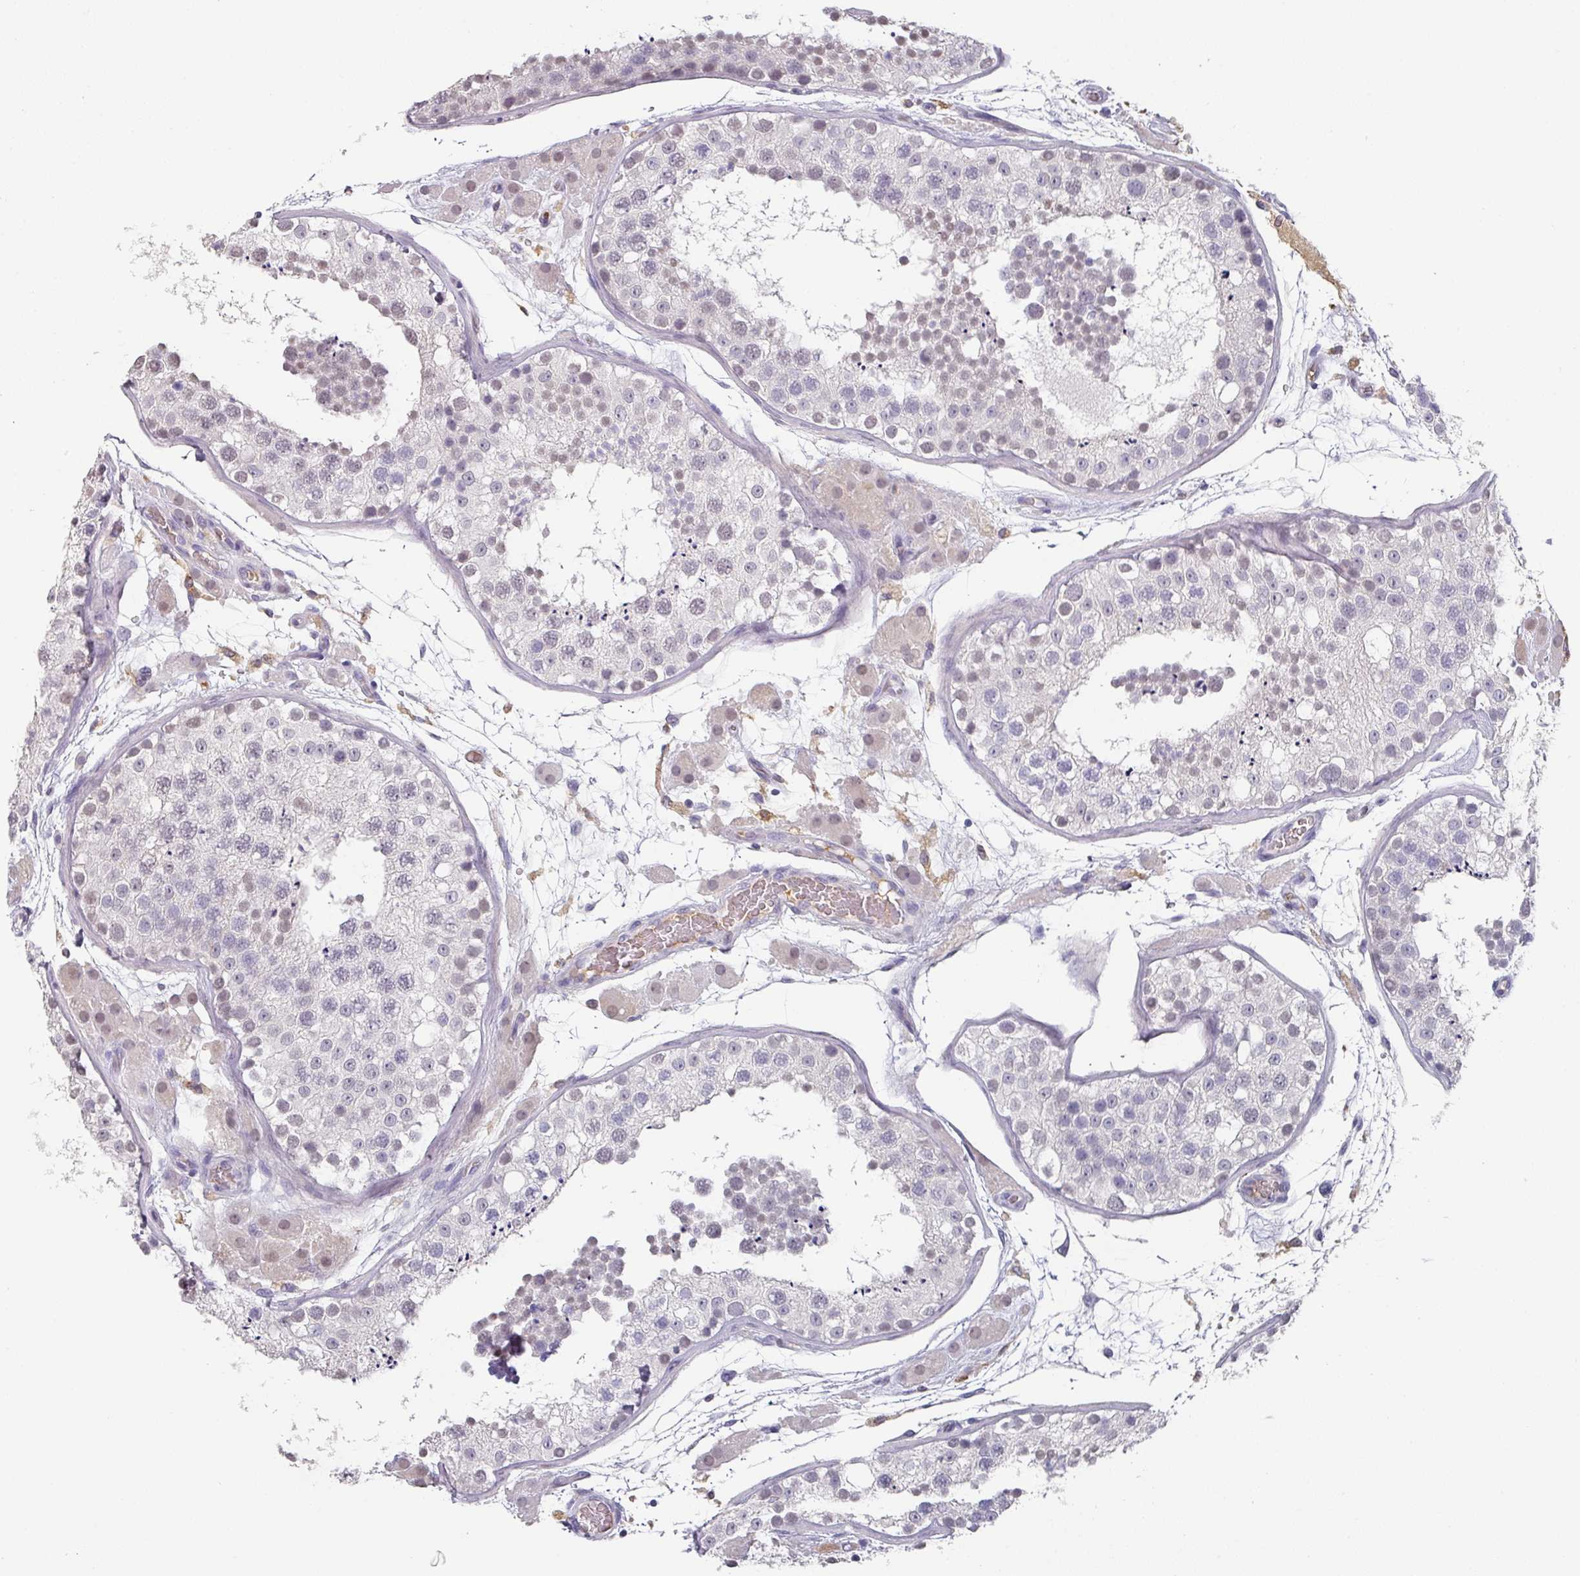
{"staining": {"intensity": "weak", "quantity": "25%-75%", "location": "nuclear"}, "tissue": "testis", "cell_type": "Cells in seminiferous ducts", "image_type": "normal", "snomed": [{"axis": "morphology", "description": "Normal tissue, NOS"}, {"axis": "topography", "description": "Testis"}], "caption": "Protein positivity by IHC demonstrates weak nuclear expression in approximately 25%-75% of cells in seminiferous ducts in unremarkable testis. Immunohistochemistry stains the protein of interest in brown and the nuclei are stained blue.", "gene": "C1QB", "patient": {"sex": "male", "age": 26}}